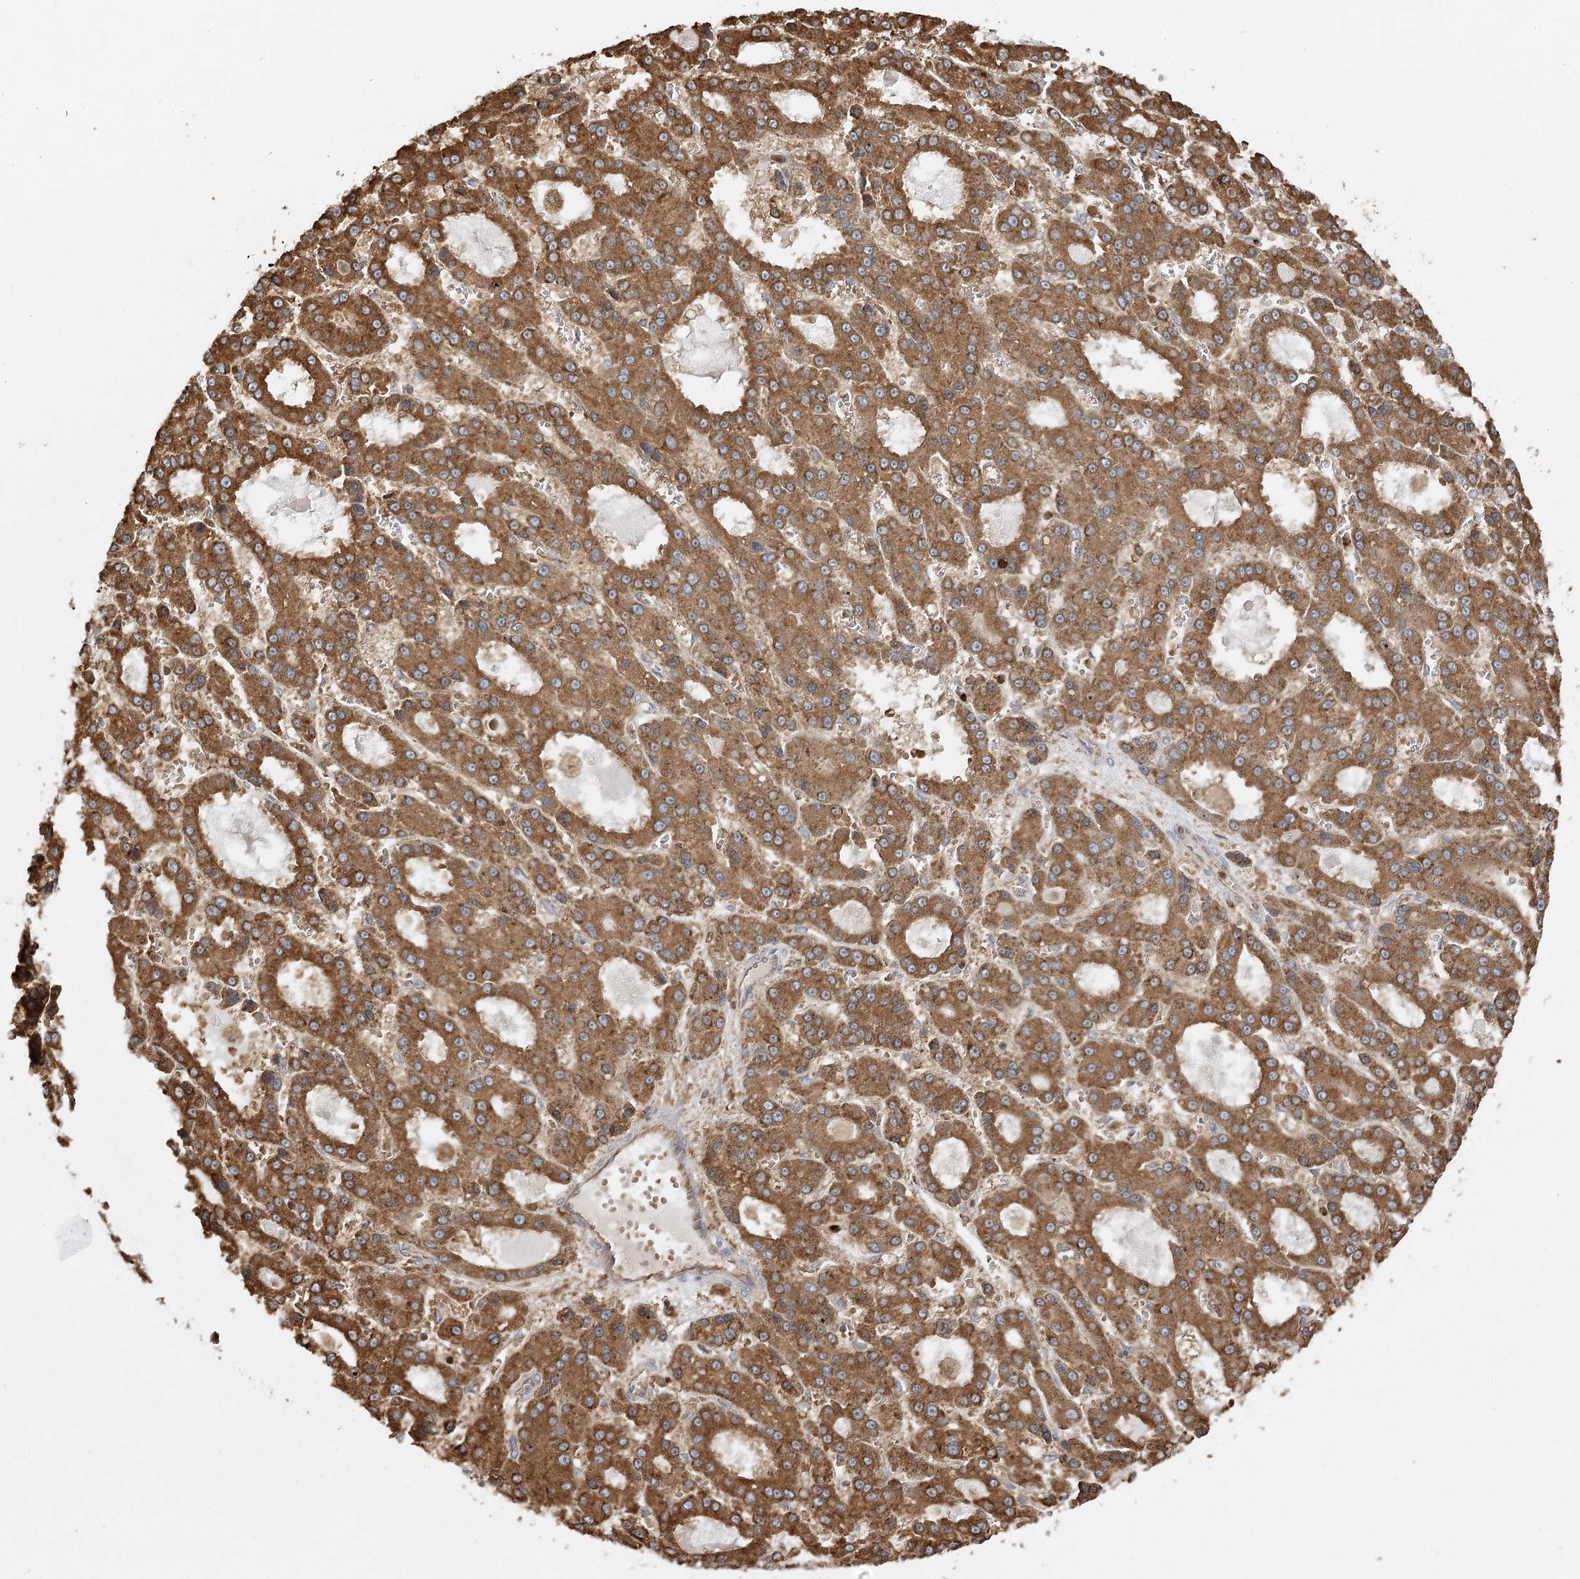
{"staining": {"intensity": "strong", "quantity": ">75%", "location": "cytoplasmic/membranous"}, "tissue": "liver cancer", "cell_type": "Tumor cells", "image_type": "cancer", "snomed": [{"axis": "morphology", "description": "Carcinoma, Hepatocellular, NOS"}, {"axis": "topography", "description": "Liver"}], "caption": "Liver cancer stained with DAB immunohistochemistry (IHC) reveals high levels of strong cytoplasmic/membranous staining in approximately >75% of tumor cells. (DAB = brown stain, brightfield microscopy at high magnification).", "gene": "ACAP2", "patient": {"sex": "male", "age": 70}}